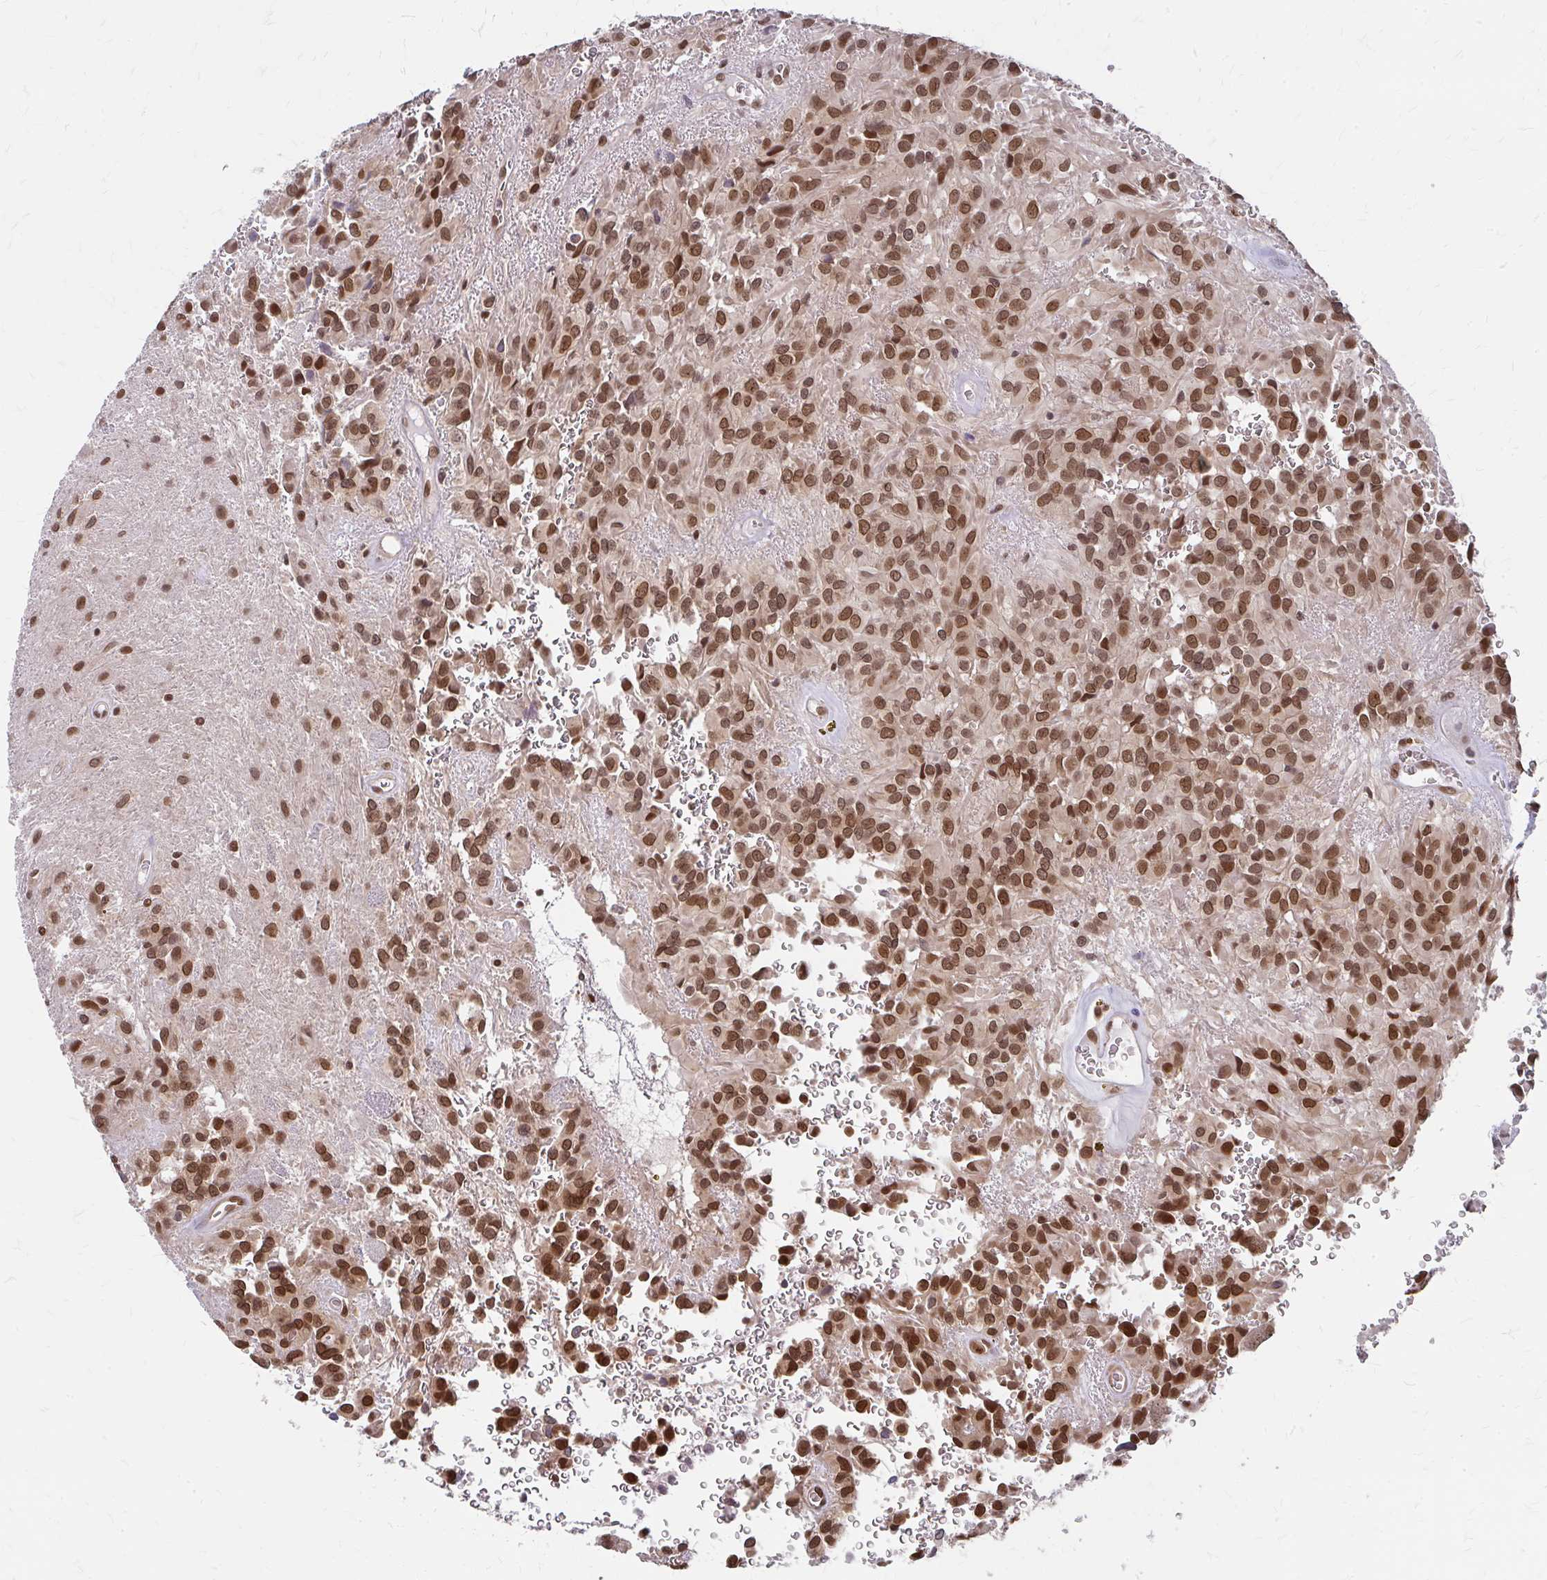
{"staining": {"intensity": "moderate", "quantity": ">75%", "location": "cytoplasmic/membranous,nuclear"}, "tissue": "glioma", "cell_type": "Tumor cells", "image_type": "cancer", "snomed": [{"axis": "morphology", "description": "Glioma, malignant, Low grade"}, {"axis": "topography", "description": "Brain"}], "caption": "Immunohistochemical staining of human glioma displays moderate cytoplasmic/membranous and nuclear protein expression in approximately >75% of tumor cells.", "gene": "XPO1", "patient": {"sex": "male", "age": 56}}